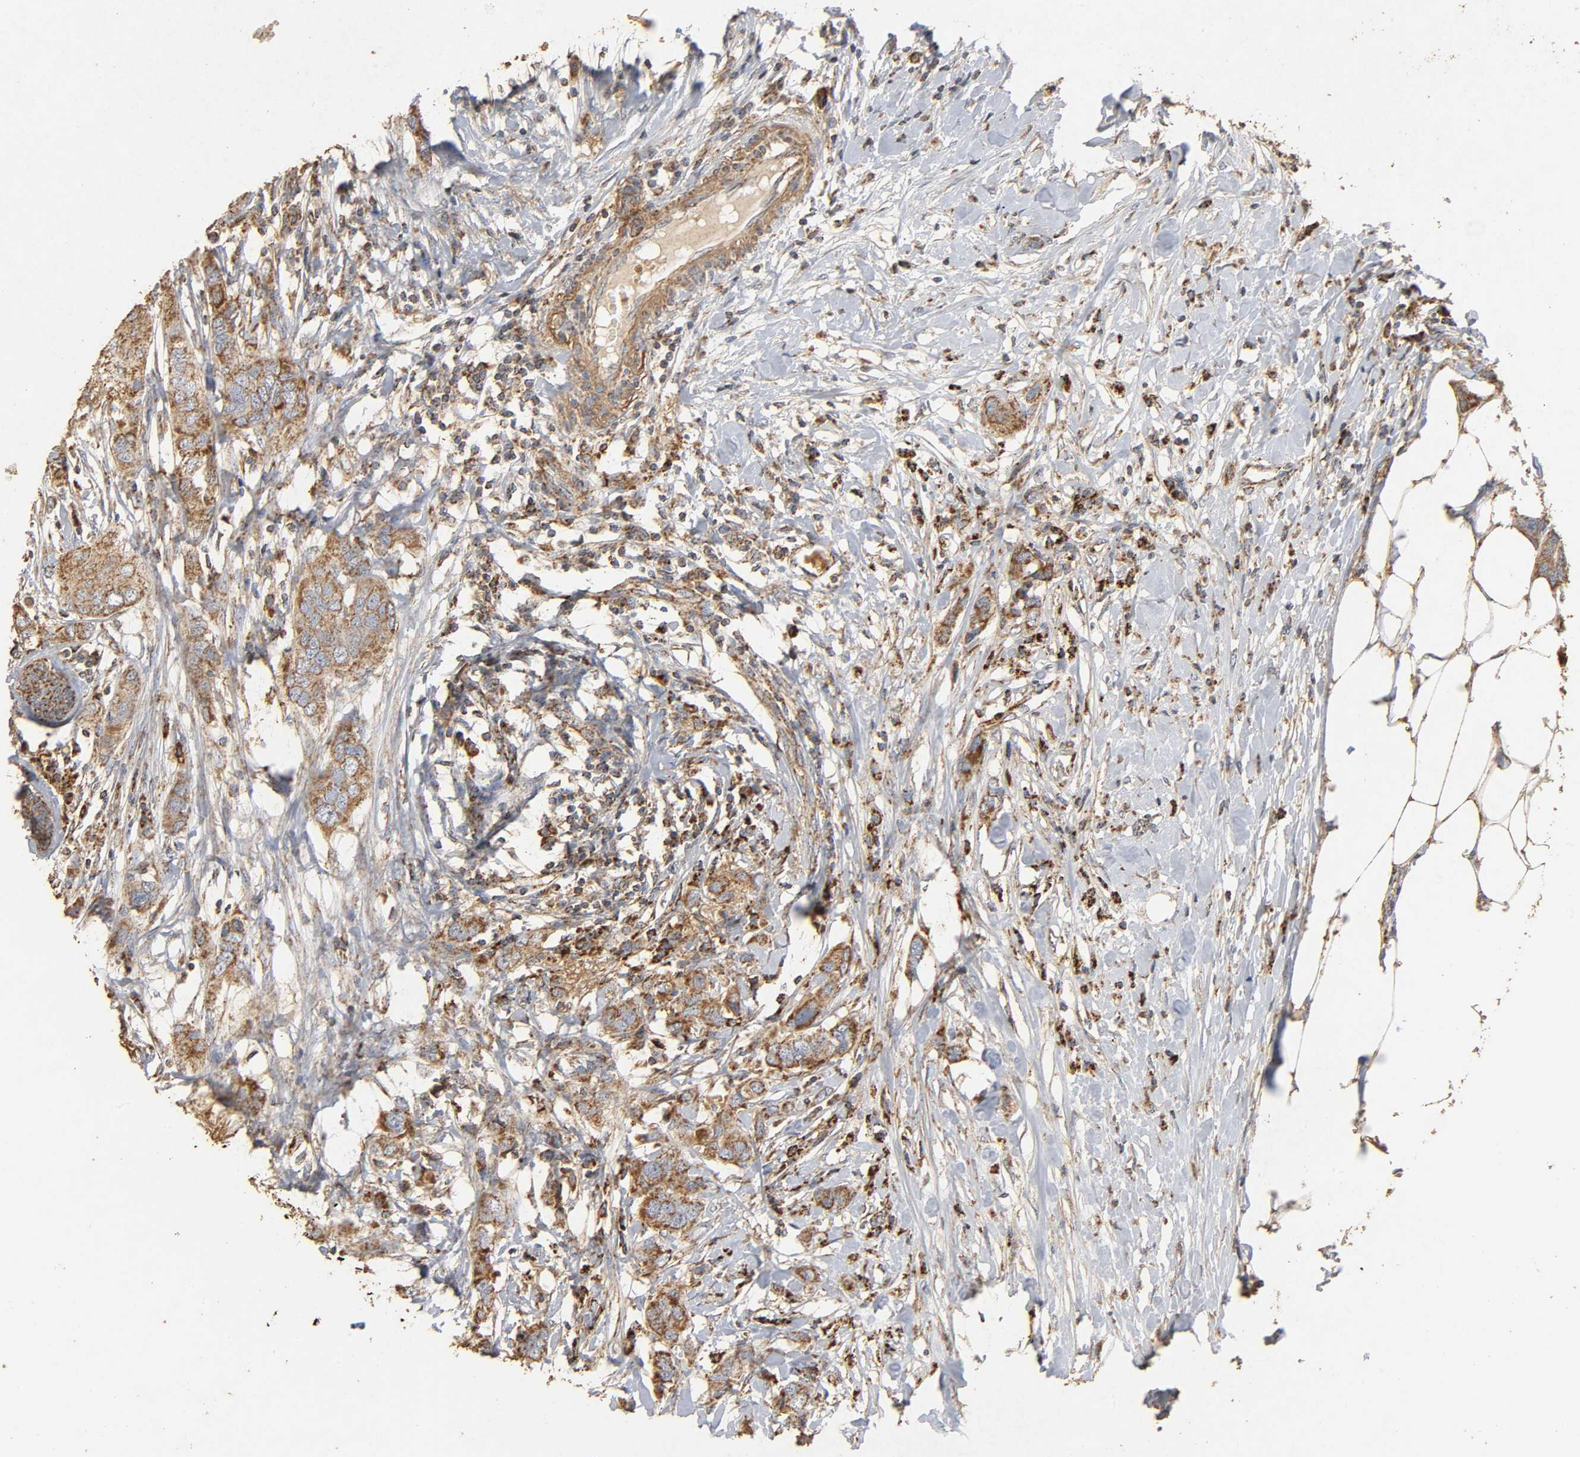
{"staining": {"intensity": "moderate", "quantity": ">75%", "location": "cytoplasmic/membranous"}, "tissue": "breast cancer", "cell_type": "Tumor cells", "image_type": "cancer", "snomed": [{"axis": "morphology", "description": "Duct carcinoma"}, {"axis": "topography", "description": "Breast"}], "caption": "Breast cancer (invasive ductal carcinoma) tissue displays moderate cytoplasmic/membranous staining in about >75% of tumor cells, visualized by immunohistochemistry.", "gene": "NDUFS3", "patient": {"sex": "female", "age": 50}}